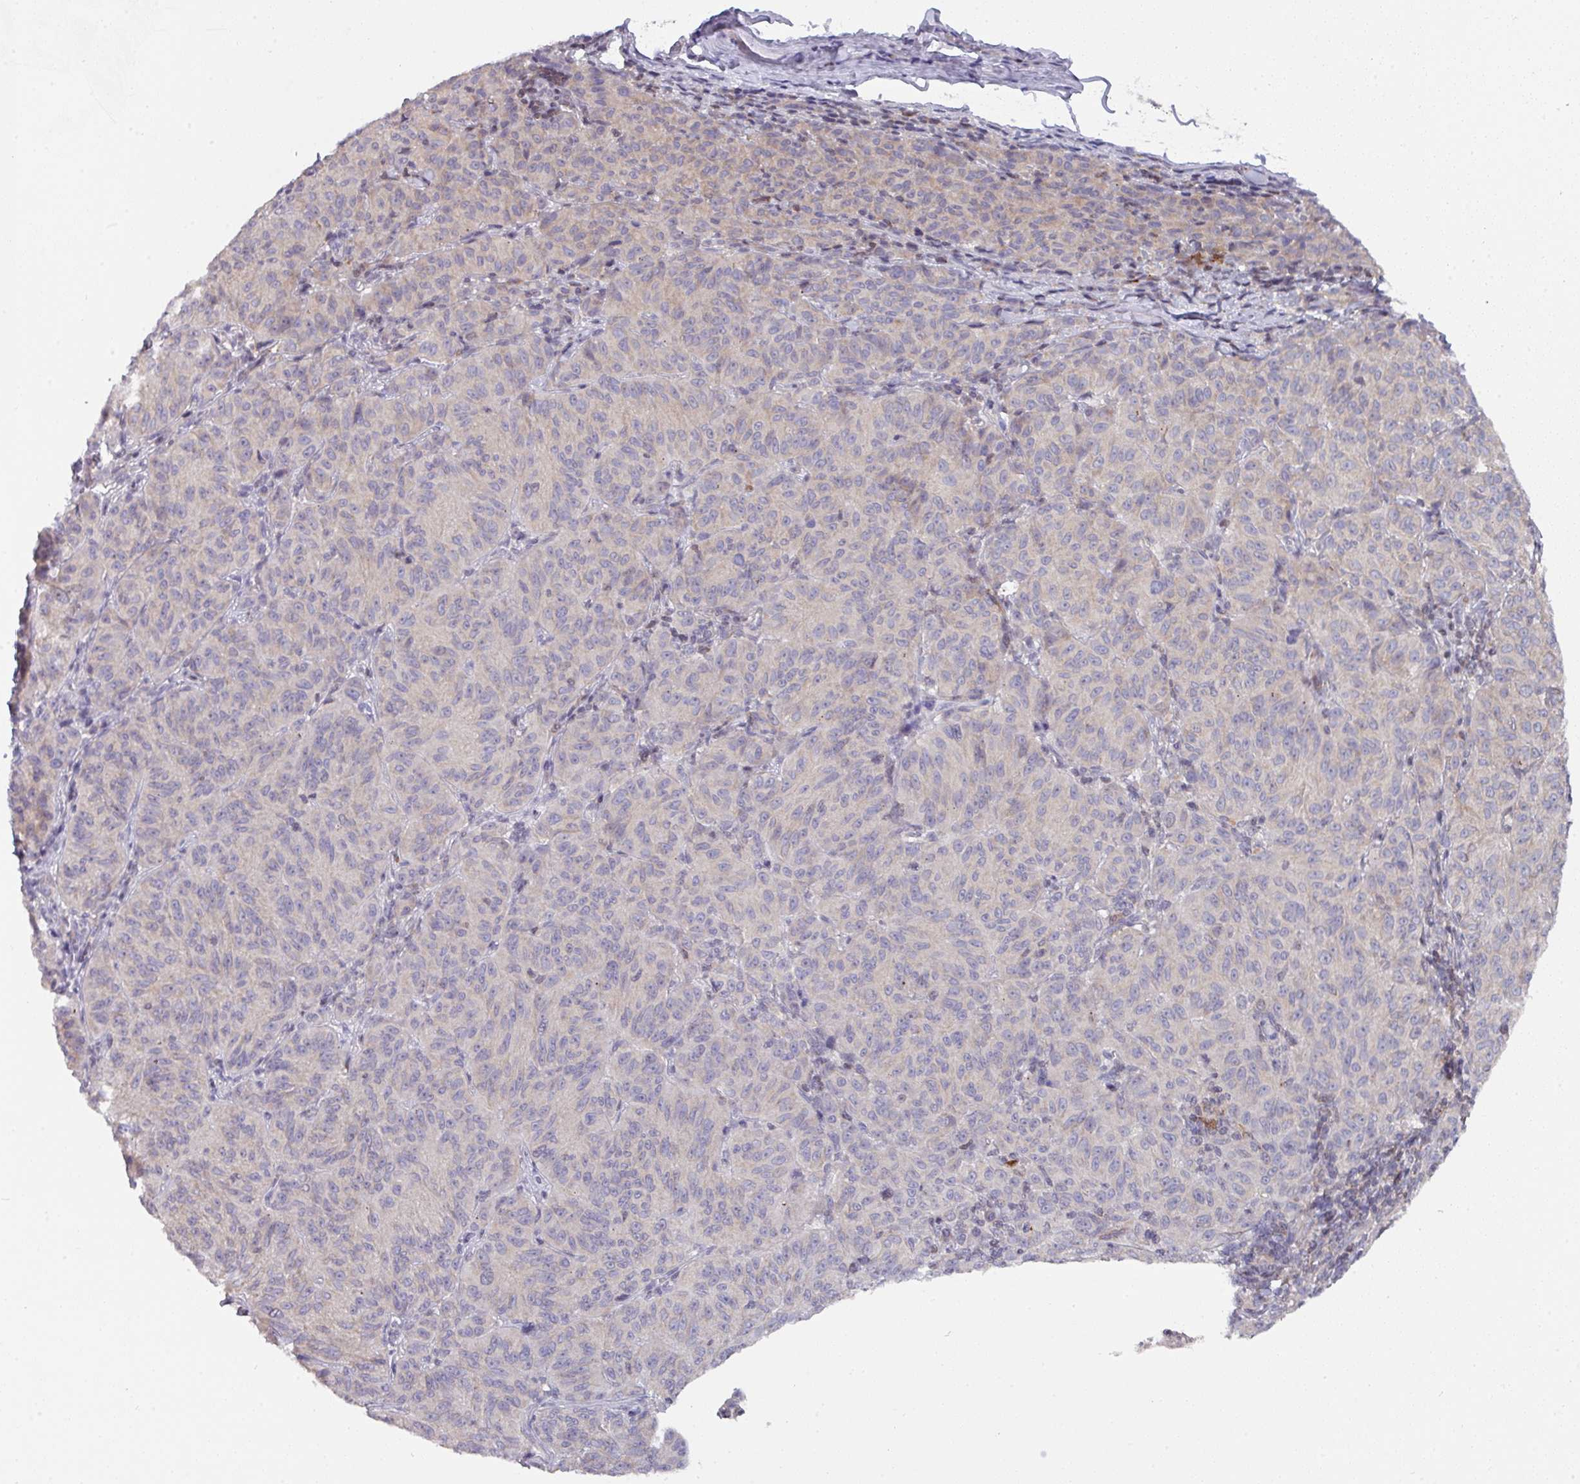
{"staining": {"intensity": "weak", "quantity": "<25%", "location": "cytoplasmic/membranous"}, "tissue": "melanoma", "cell_type": "Tumor cells", "image_type": "cancer", "snomed": [{"axis": "morphology", "description": "Malignant melanoma, NOS"}, {"axis": "topography", "description": "Skin"}], "caption": "Immunohistochemistry (IHC) photomicrograph of malignant melanoma stained for a protein (brown), which demonstrates no staining in tumor cells.", "gene": "DCAF12L2", "patient": {"sex": "female", "age": 72}}